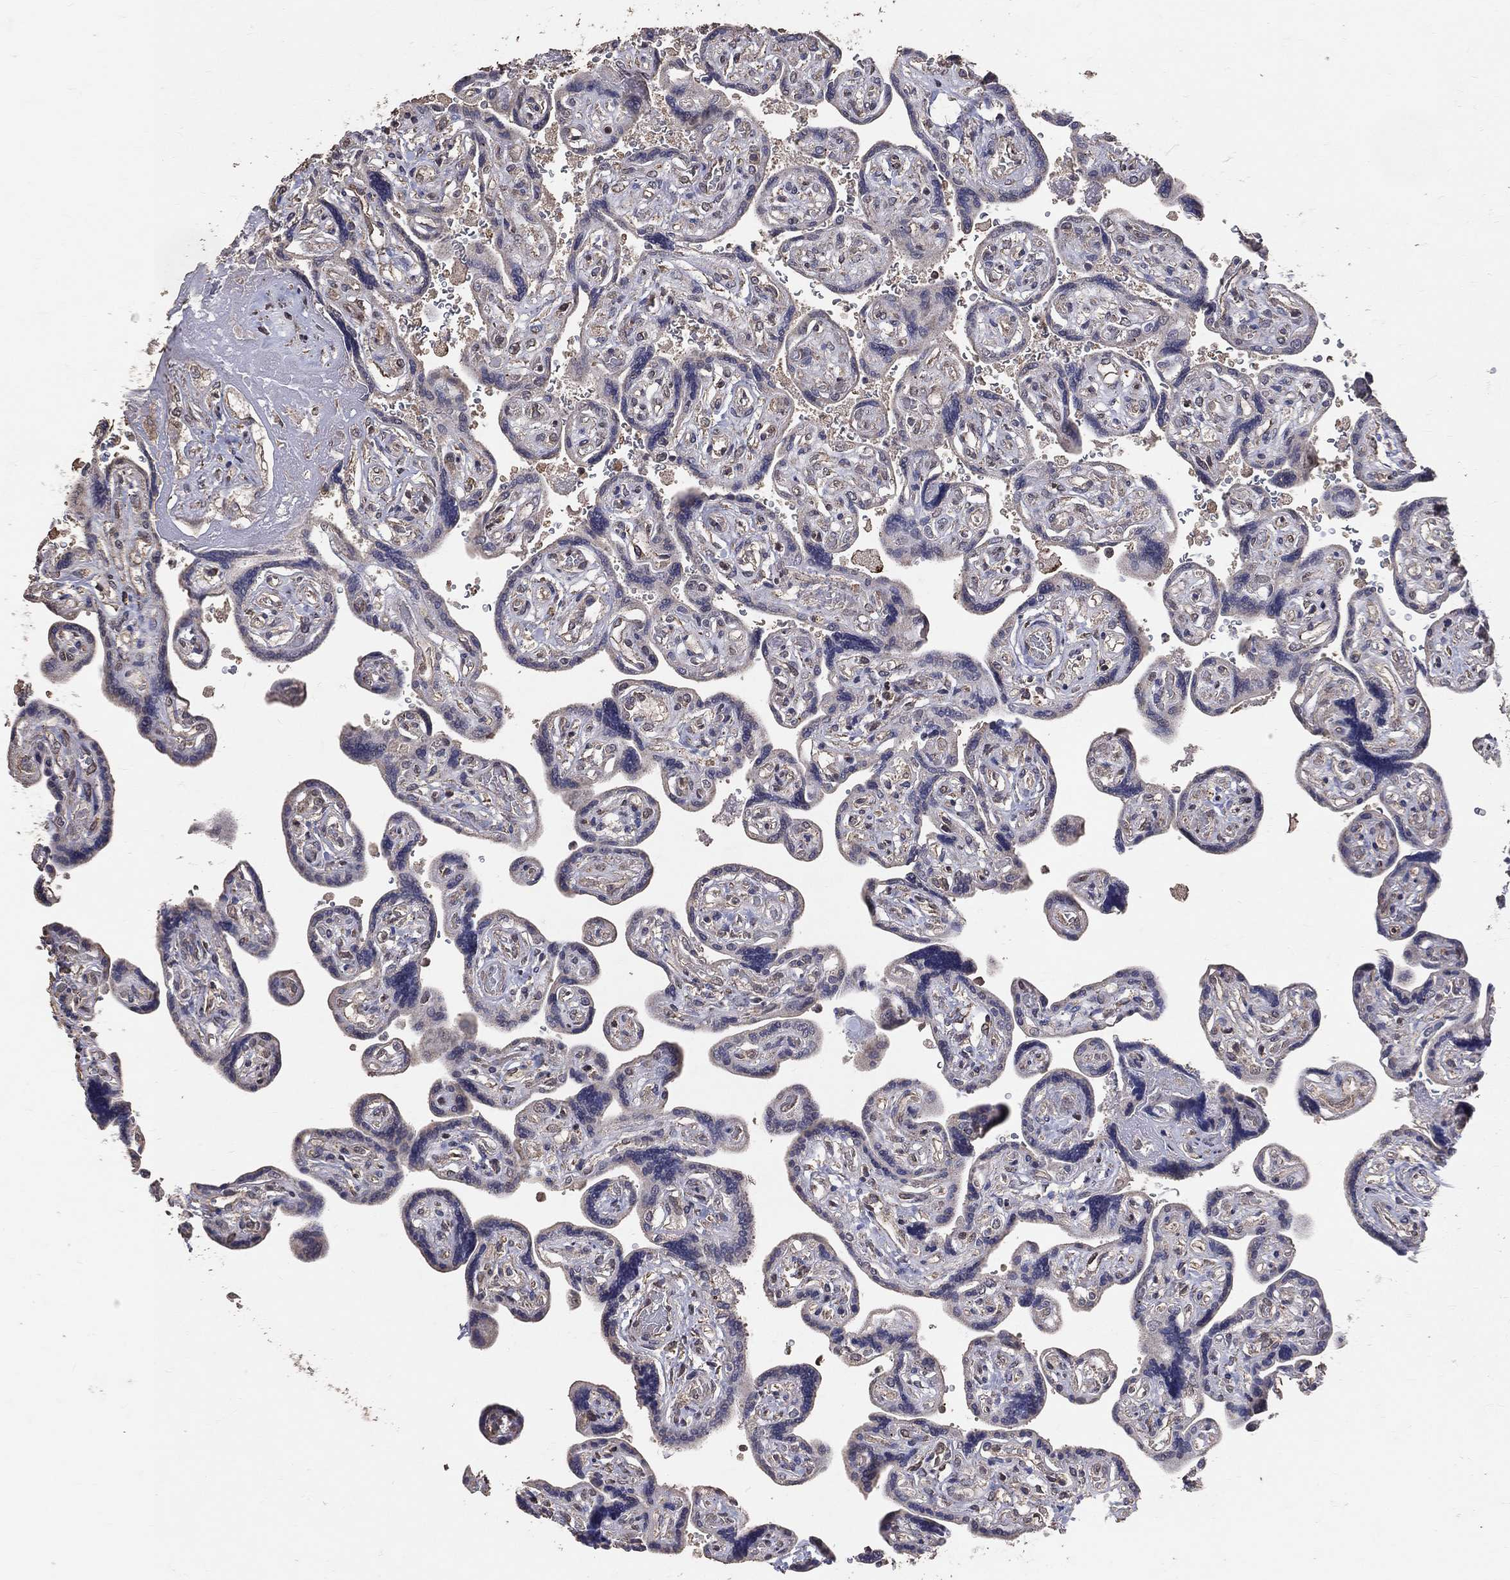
{"staining": {"intensity": "weak", "quantity": "<25%", "location": "cytoplasmic/membranous"}, "tissue": "placenta", "cell_type": "Decidual cells", "image_type": "normal", "snomed": [{"axis": "morphology", "description": "Normal tissue, NOS"}, {"axis": "topography", "description": "Placenta"}], "caption": "This is an immunohistochemistry micrograph of unremarkable human placenta. There is no expression in decidual cells.", "gene": "LY6K", "patient": {"sex": "female", "age": 32}}